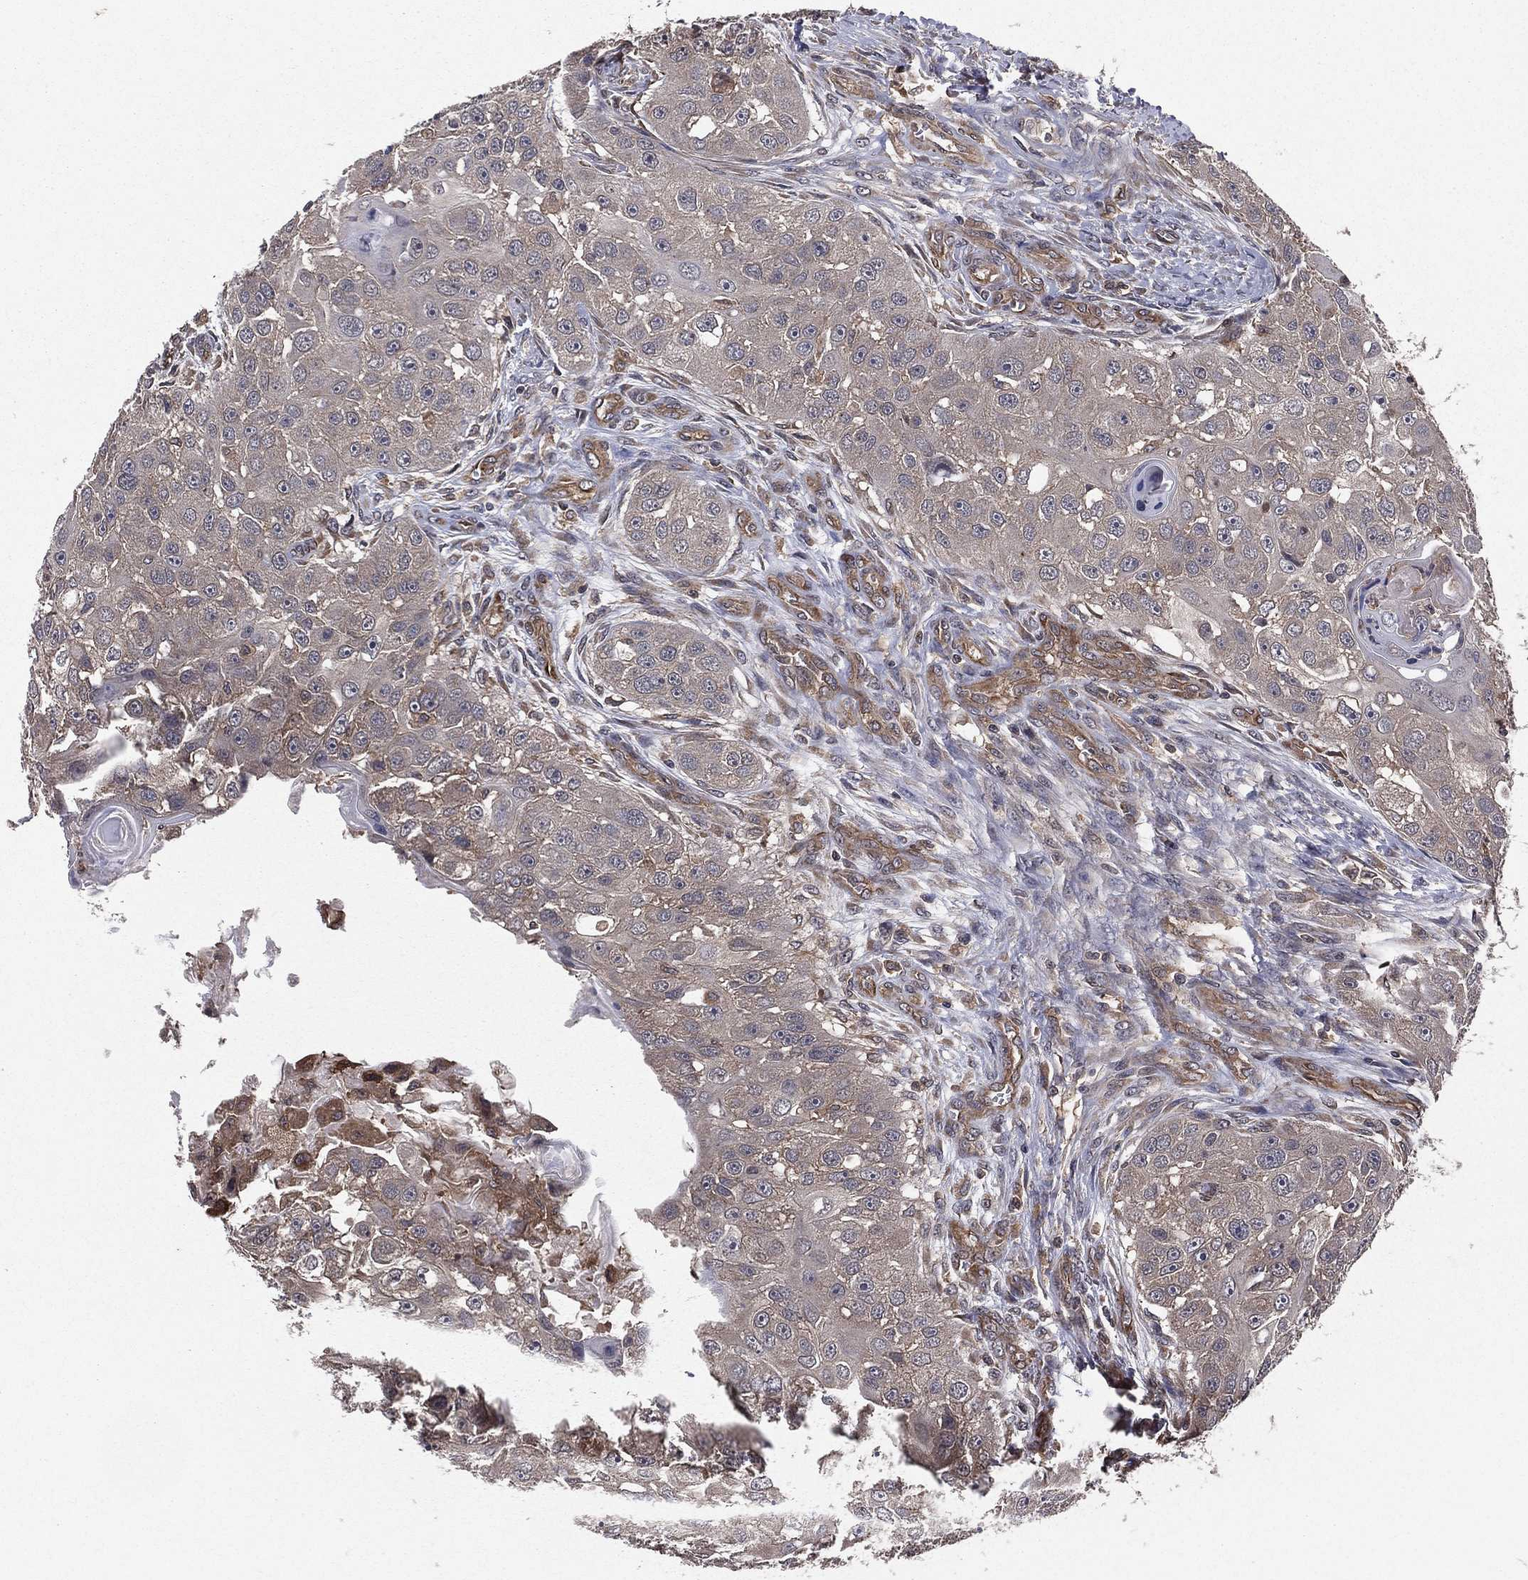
{"staining": {"intensity": "negative", "quantity": "none", "location": "none"}, "tissue": "head and neck cancer", "cell_type": "Tumor cells", "image_type": "cancer", "snomed": [{"axis": "morphology", "description": "Normal tissue, NOS"}, {"axis": "morphology", "description": "Squamous cell carcinoma, NOS"}, {"axis": "topography", "description": "Skeletal muscle"}, {"axis": "topography", "description": "Head-Neck"}], "caption": "Head and neck squamous cell carcinoma was stained to show a protein in brown. There is no significant expression in tumor cells. The staining was performed using DAB to visualize the protein expression in brown, while the nuclei were stained in blue with hematoxylin (Magnification: 20x).", "gene": "CERT1", "patient": {"sex": "male", "age": 51}}